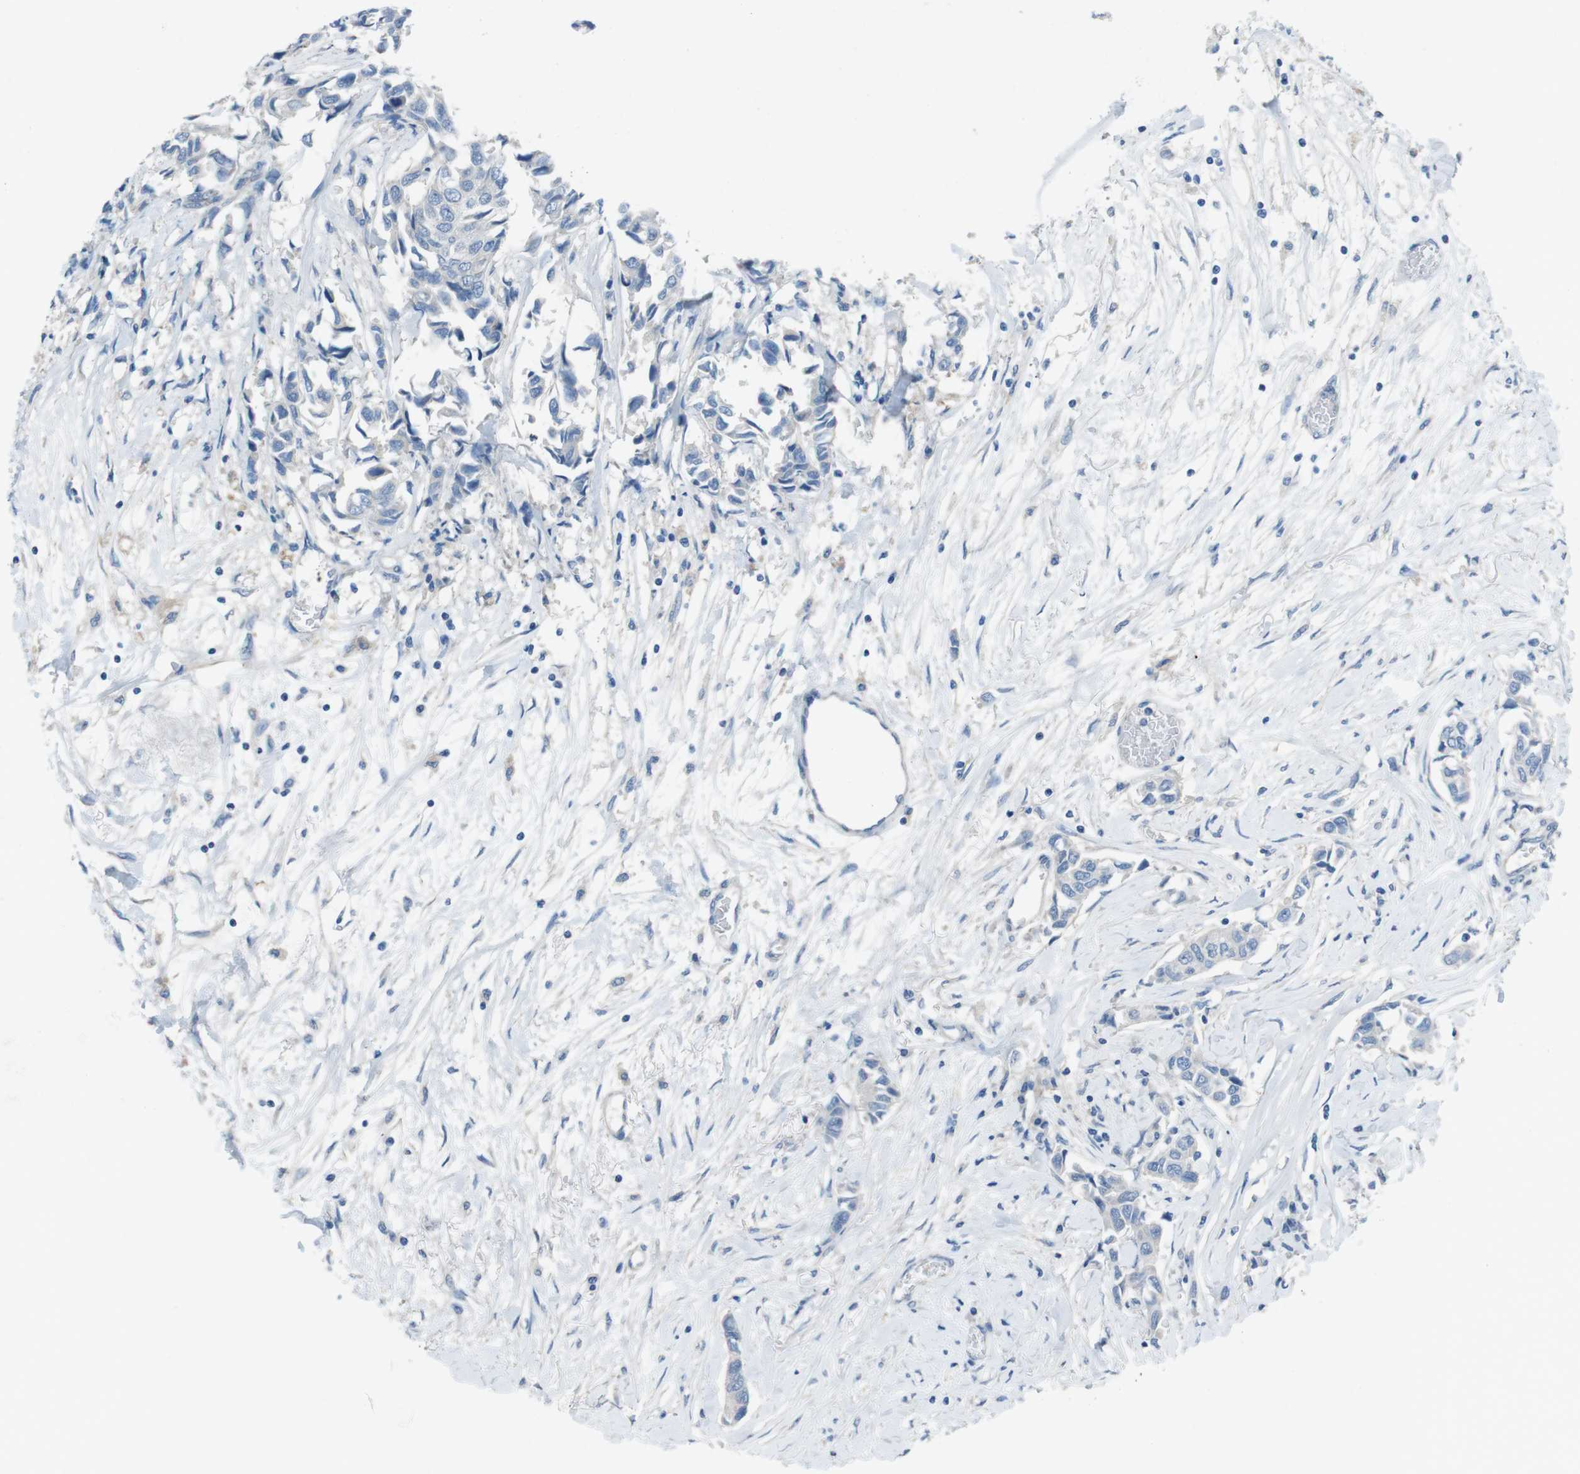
{"staining": {"intensity": "negative", "quantity": "none", "location": "none"}, "tissue": "breast cancer", "cell_type": "Tumor cells", "image_type": "cancer", "snomed": [{"axis": "morphology", "description": "Duct carcinoma"}, {"axis": "topography", "description": "Breast"}], "caption": "There is no significant staining in tumor cells of breast cancer (infiltrating ductal carcinoma).", "gene": "CYP2C8", "patient": {"sex": "female", "age": 80}}